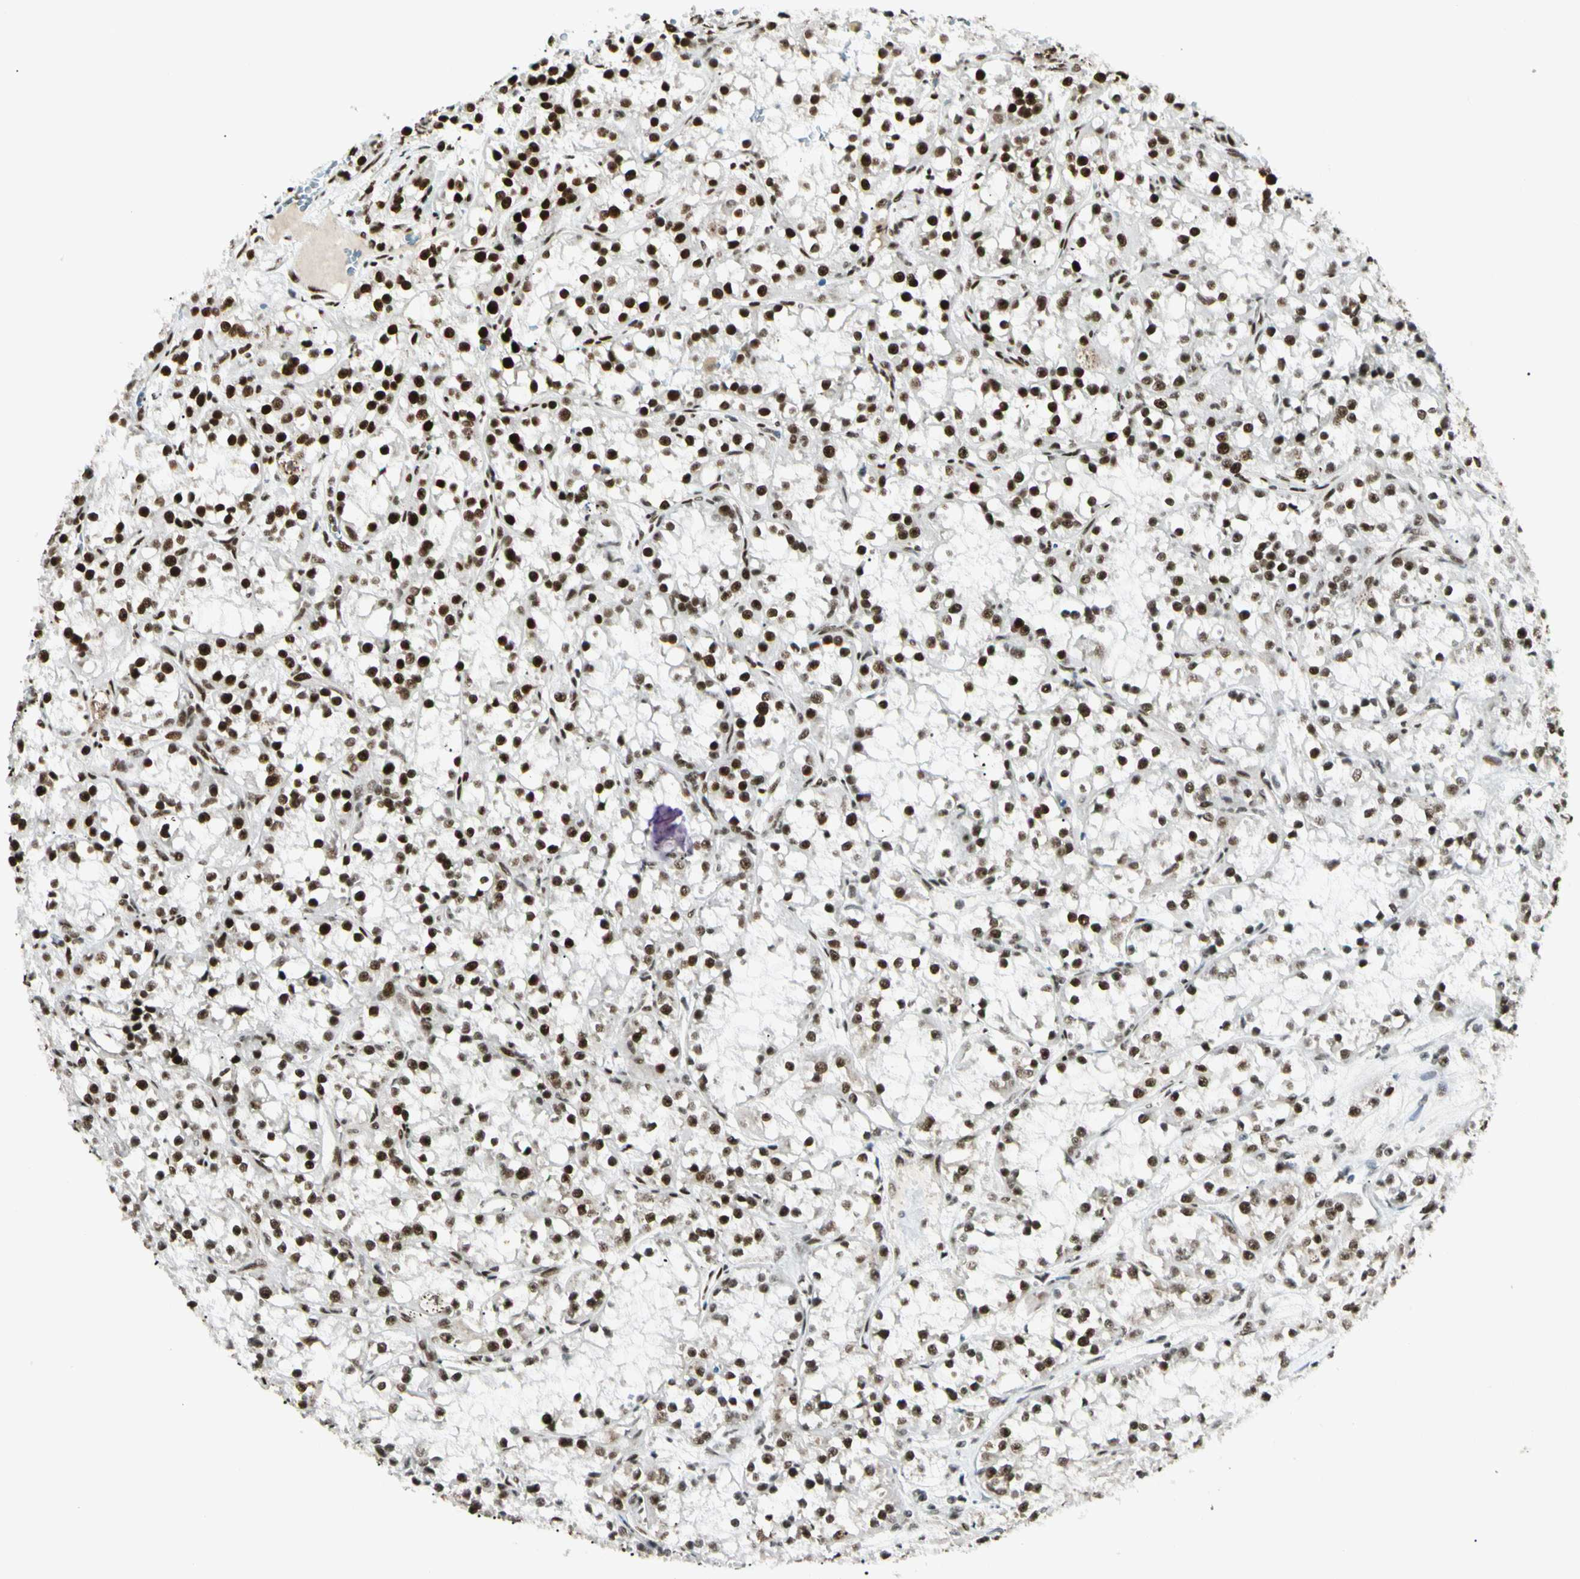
{"staining": {"intensity": "strong", "quantity": ">75%", "location": "nuclear"}, "tissue": "renal cancer", "cell_type": "Tumor cells", "image_type": "cancer", "snomed": [{"axis": "morphology", "description": "Adenocarcinoma, NOS"}, {"axis": "topography", "description": "Kidney"}], "caption": "Immunohistochemical staining of adenocarcinoma (renal) displays strong nuclear protein expression in approximately >75% of tumor cells. (brown staining indicates protein expression, while blue staining denotes nuclei).", "gene": "FUS", "patient": {"sex": "female", "age": 52}}